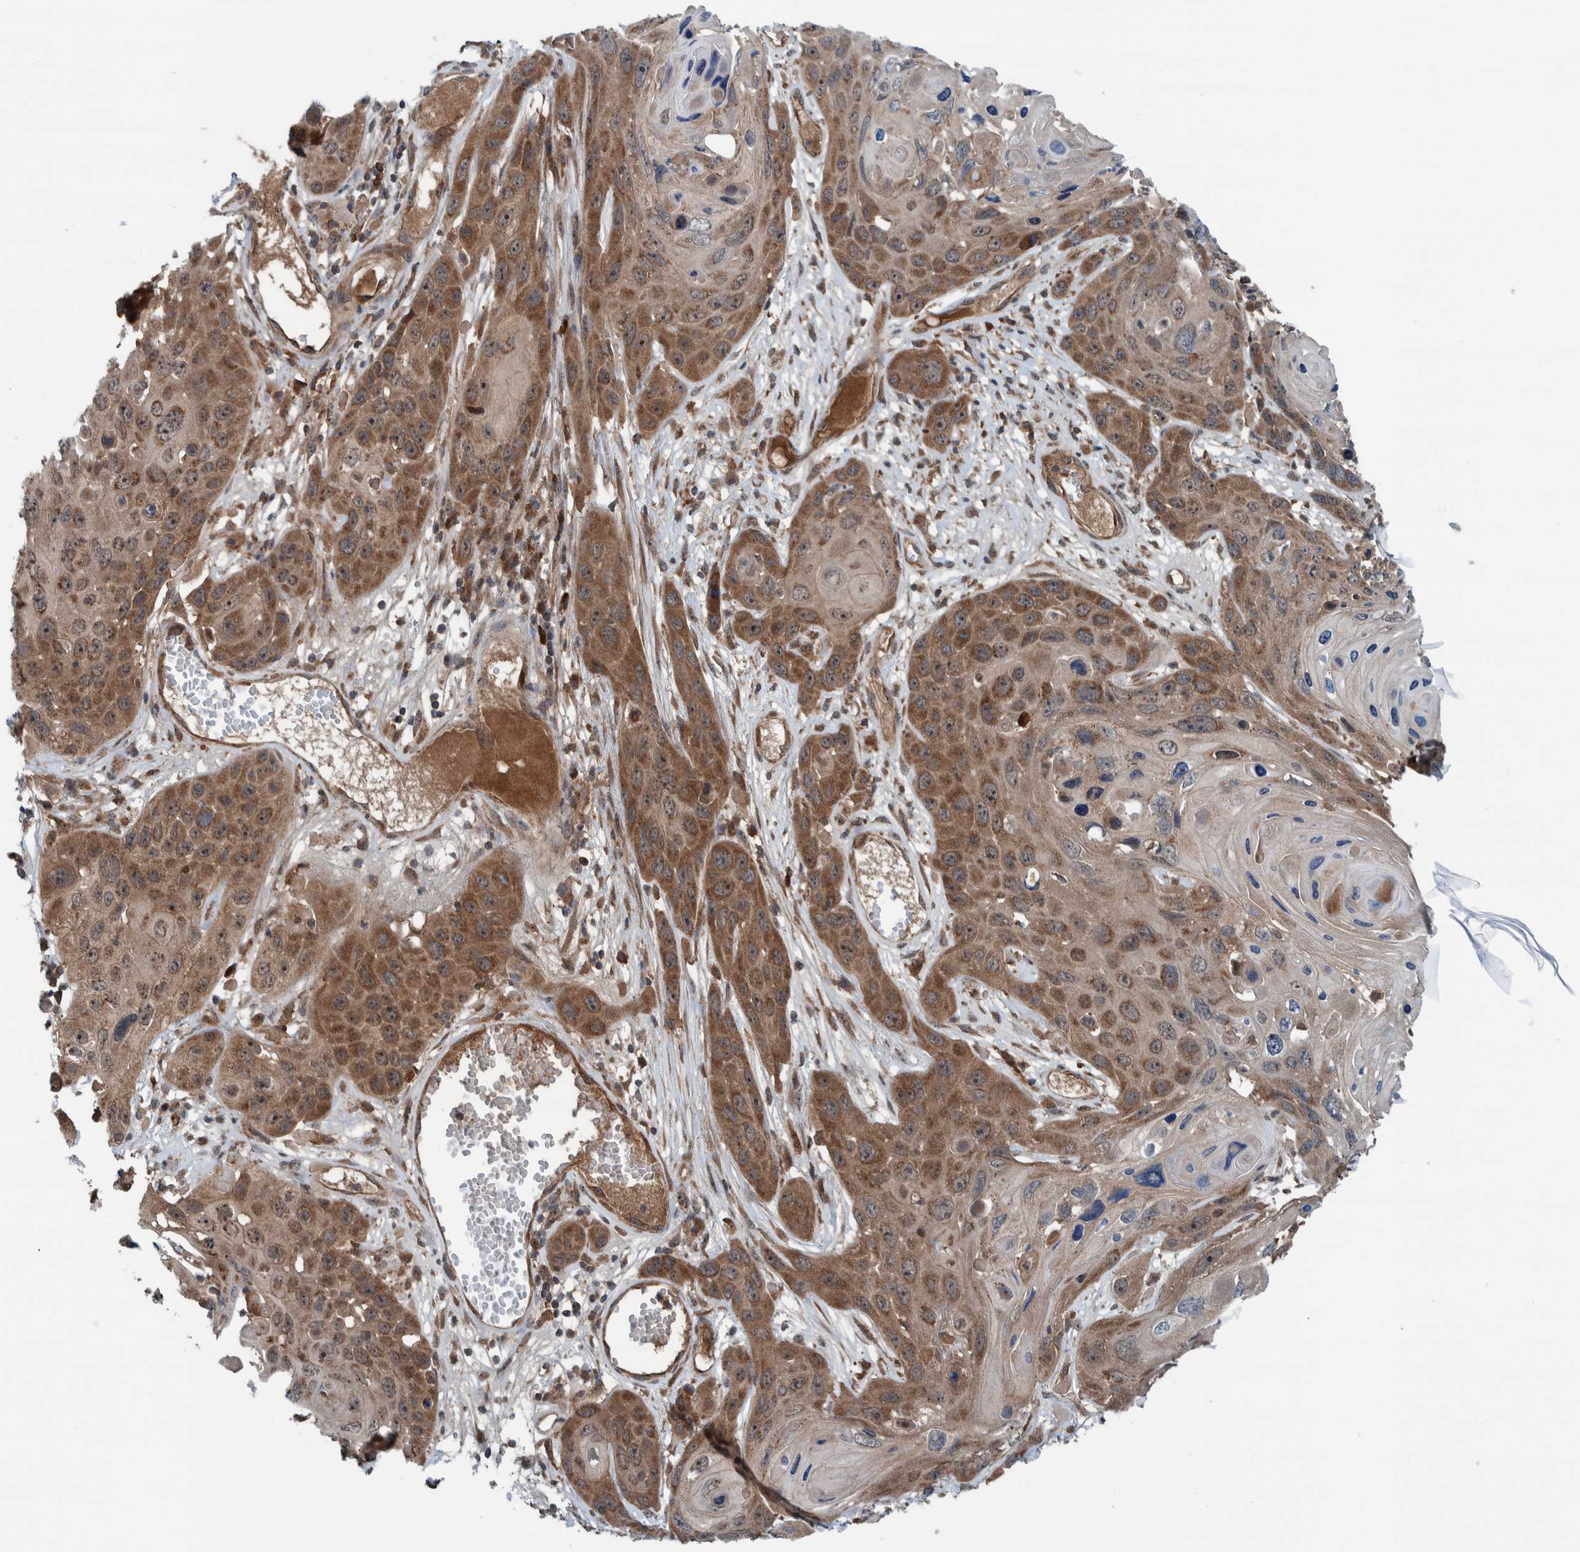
{"staining": {"intensity": "moderate", "quantity": ">75%", "location": "cytoplasmic/membranous"}, "tissue": "skin cancer", "cell_type": "Tumor cells", "image_type": "cancer", "snomed": [{"axis": "morphology", "description": "Squamous cell carcinoma, NOS"}, {"axis": "topography", "description": "Skin"}], "caption": "There is medium levels of moderate cytoplasmic/membranous staining in tumor cells of skin squamous cell carcinoma, as demonstrated by immunohistochemical staining (brown color).", "gene": "CUEDC1", "patient": {"sex": "male", "age": 55}}